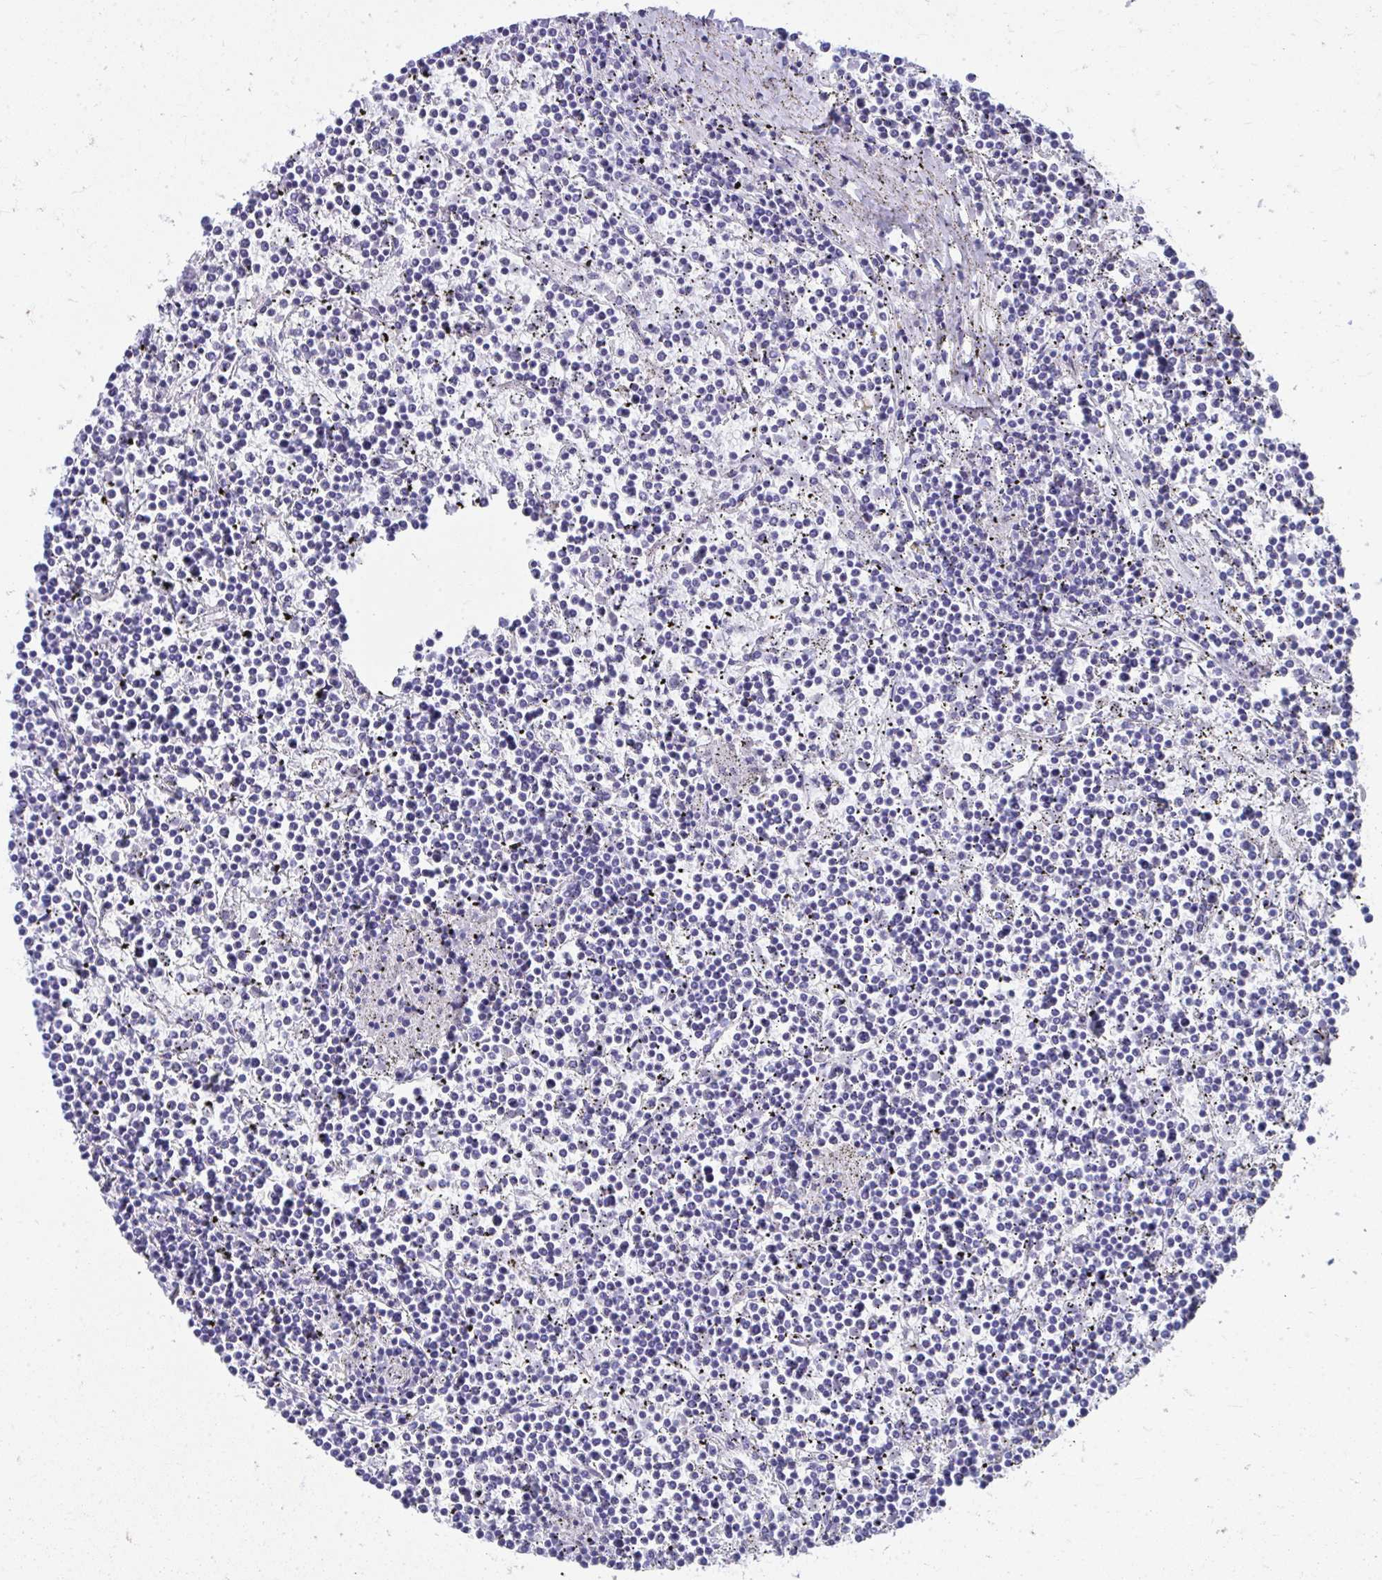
{"staining": {"intensity": "negative", "quantity": "none", "location": "none"}, "tissue": "lymphoma", "cell_type": "Tumor cells", "image_type": "cancer", "snomed": [{"axis": "morphology", "description": "Malignant lymphoma, non-Hodgkin's type, Low grade"}, {"axis": "topography", "description": "Spleen"}], "caption": "Immunohistochemistry histopathology image of lymphoma stained for a protein (brown), which shows no positivity in tumor cells. (DAB (3,3'-diaminobenzidine) immunohistochemistry (IHC) visualized using brightfield microscopy, high magnification).", "gene": "HGD", "patient": {"sex": "female", "age": 19}}